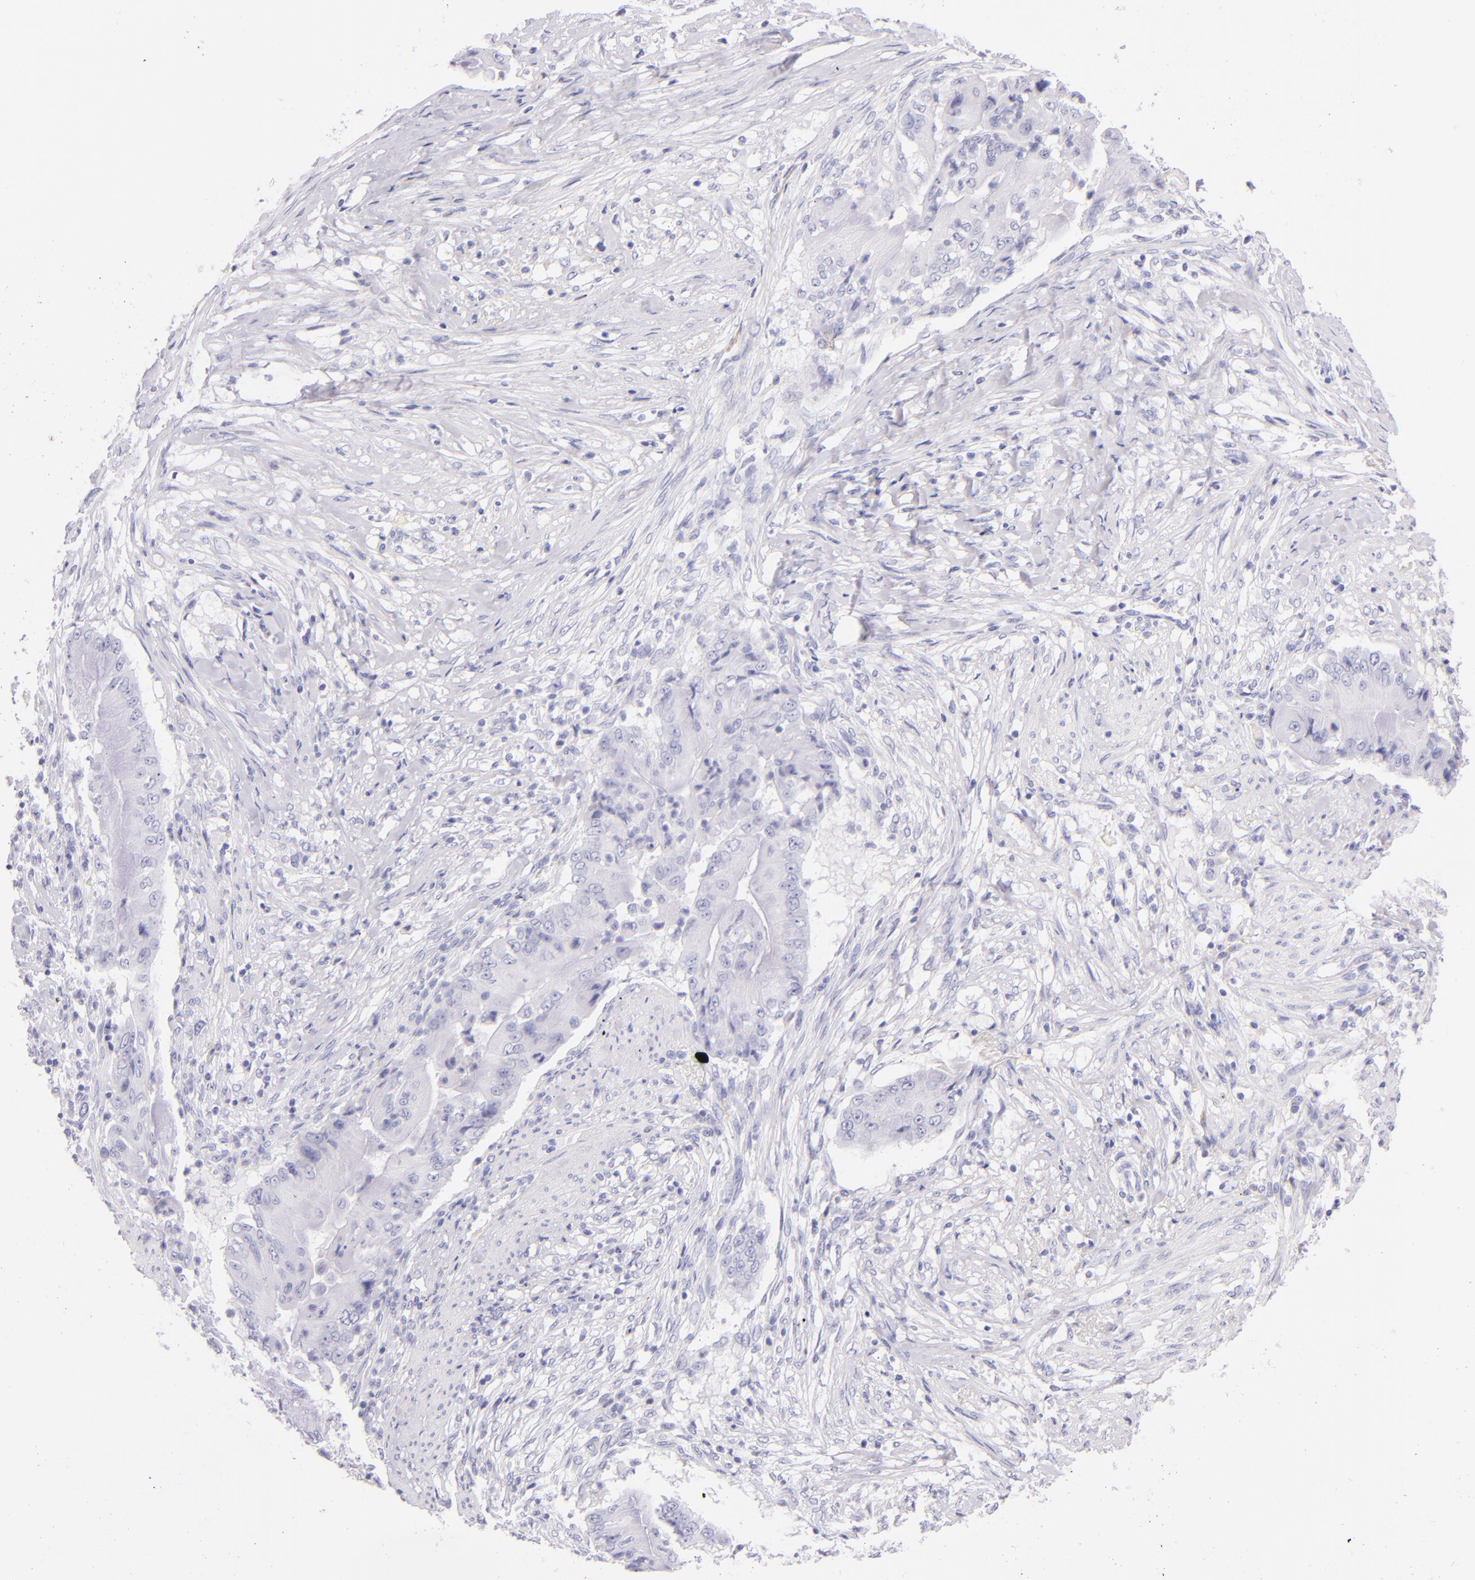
{"staining": {"intensity": "negative", "quantity": "none", "location": "none"}, "tissue": "pancreatic cancer", "cell_type": "Tumor cells", "image_type": "cancer", "snomed": [{"axis": "morphology", "description": "Adenocarcinoma, NOS"}, {"axis": "topography", "description": "Pancreas"}], "caption": "Immunohistochemistry (IHC) photomicrograph of neoplastic tissue: pancreatic cancer stained with DAB exhibits no significant protein expression in tumor cells.", "gene": "SDC1", "patient": {"sex": "male", "age": 62}}